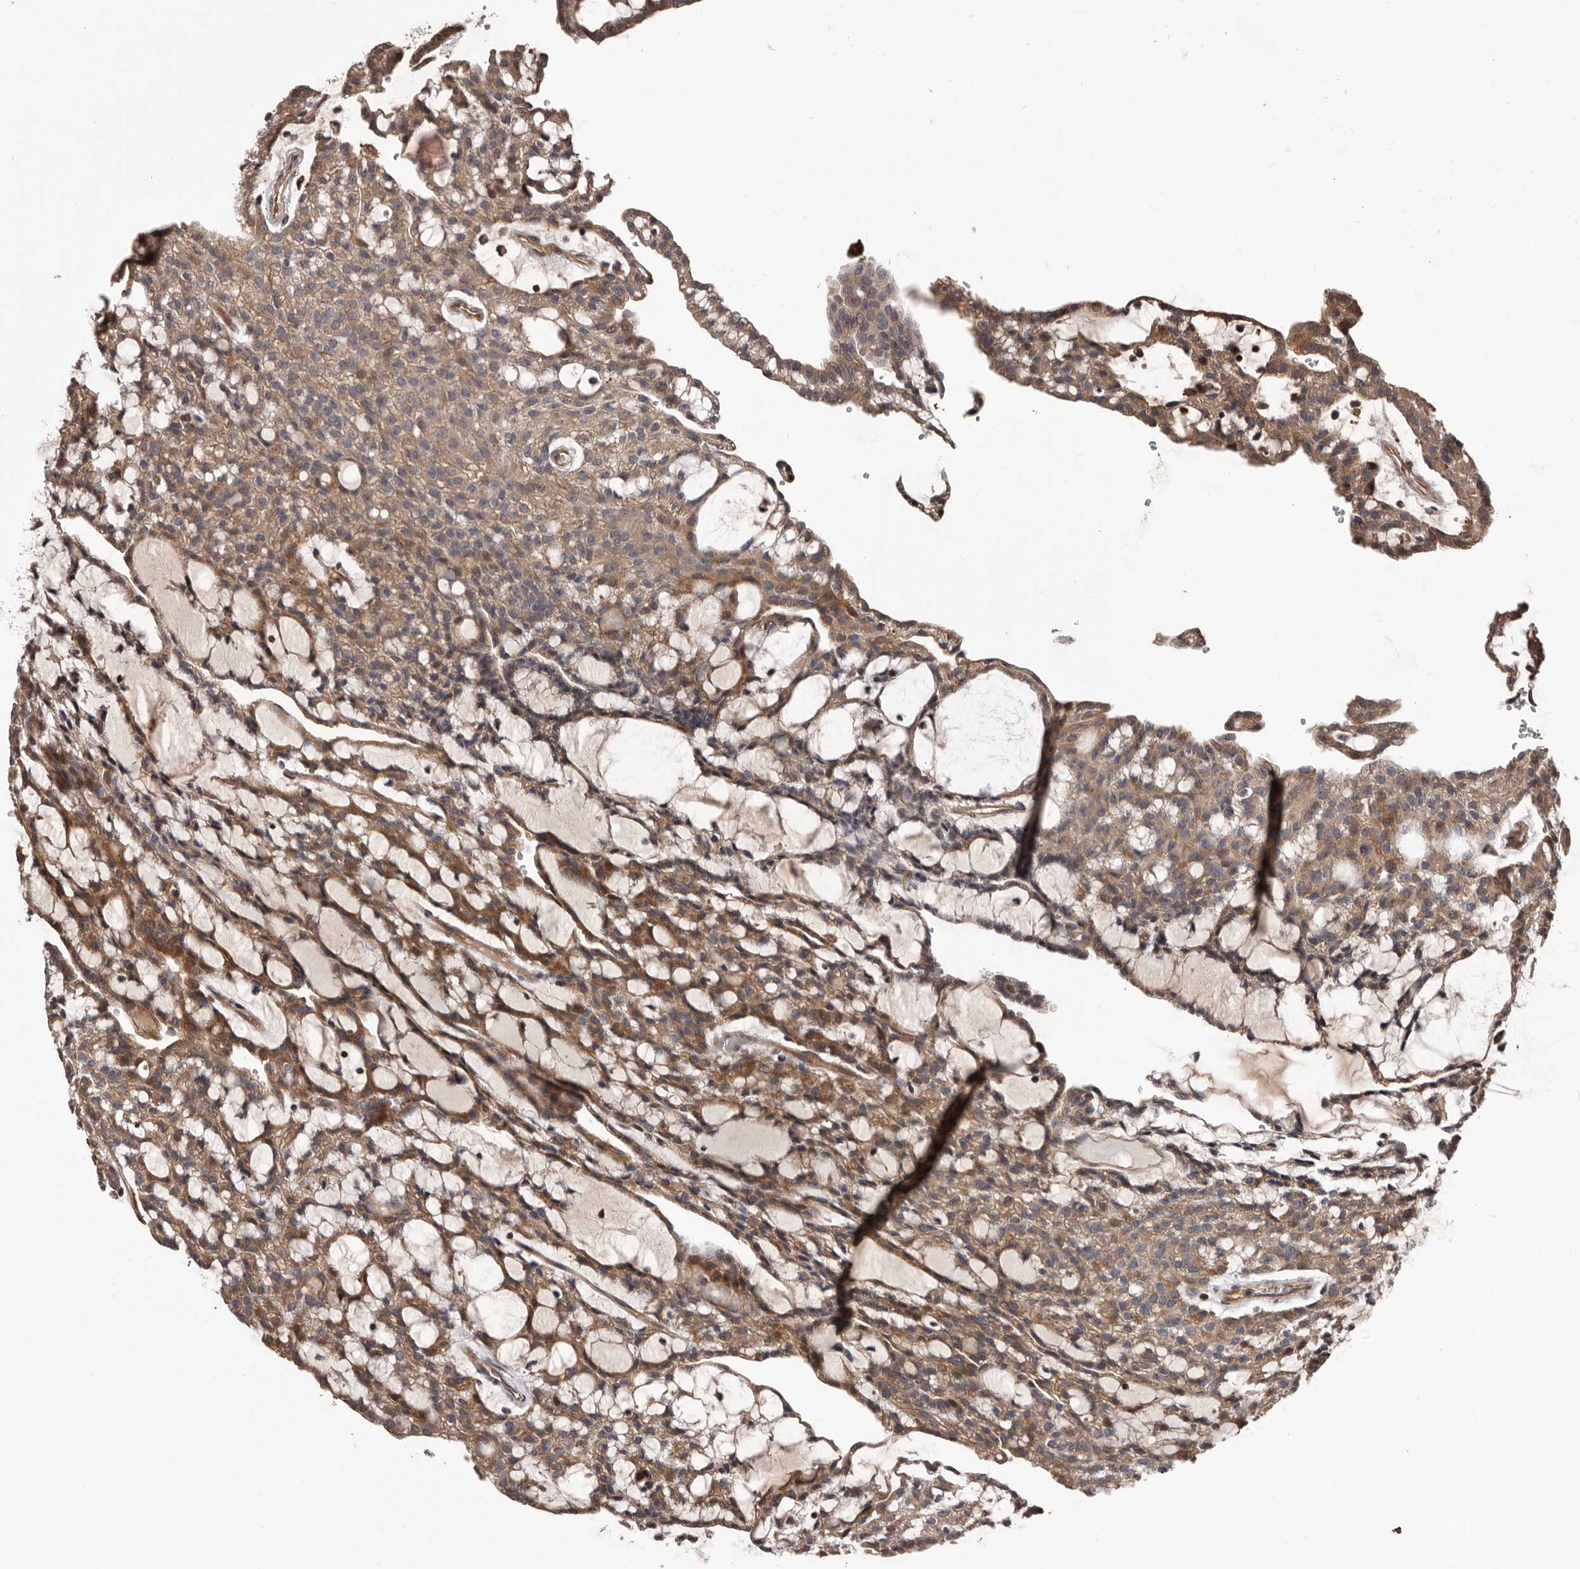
{"staining": {"intensity": "moderate", "quantity": ">75%", "location": "cytoplasmic/membranous"}, "tissue": "renal cancer", "cell_type": "Tumor cells", "image_type": "cancer", "snomed": [{"axis": "morphology", "description": "Adenocarcinoma, NOS"}, {"axis": "topography", "description": "Kidney"}], "caption": "Renal cancer (adenocarcinoma) stained with immunohistochemistry (IHC) demonstrates moderate cytoplasmic/membranous expression in approximately >75% of tumor cells. (DAB IHC with brightfield microscopy, high magnification).", "gene": "ADAMTS2", "patient": {"sex": "male", "age": 63}}